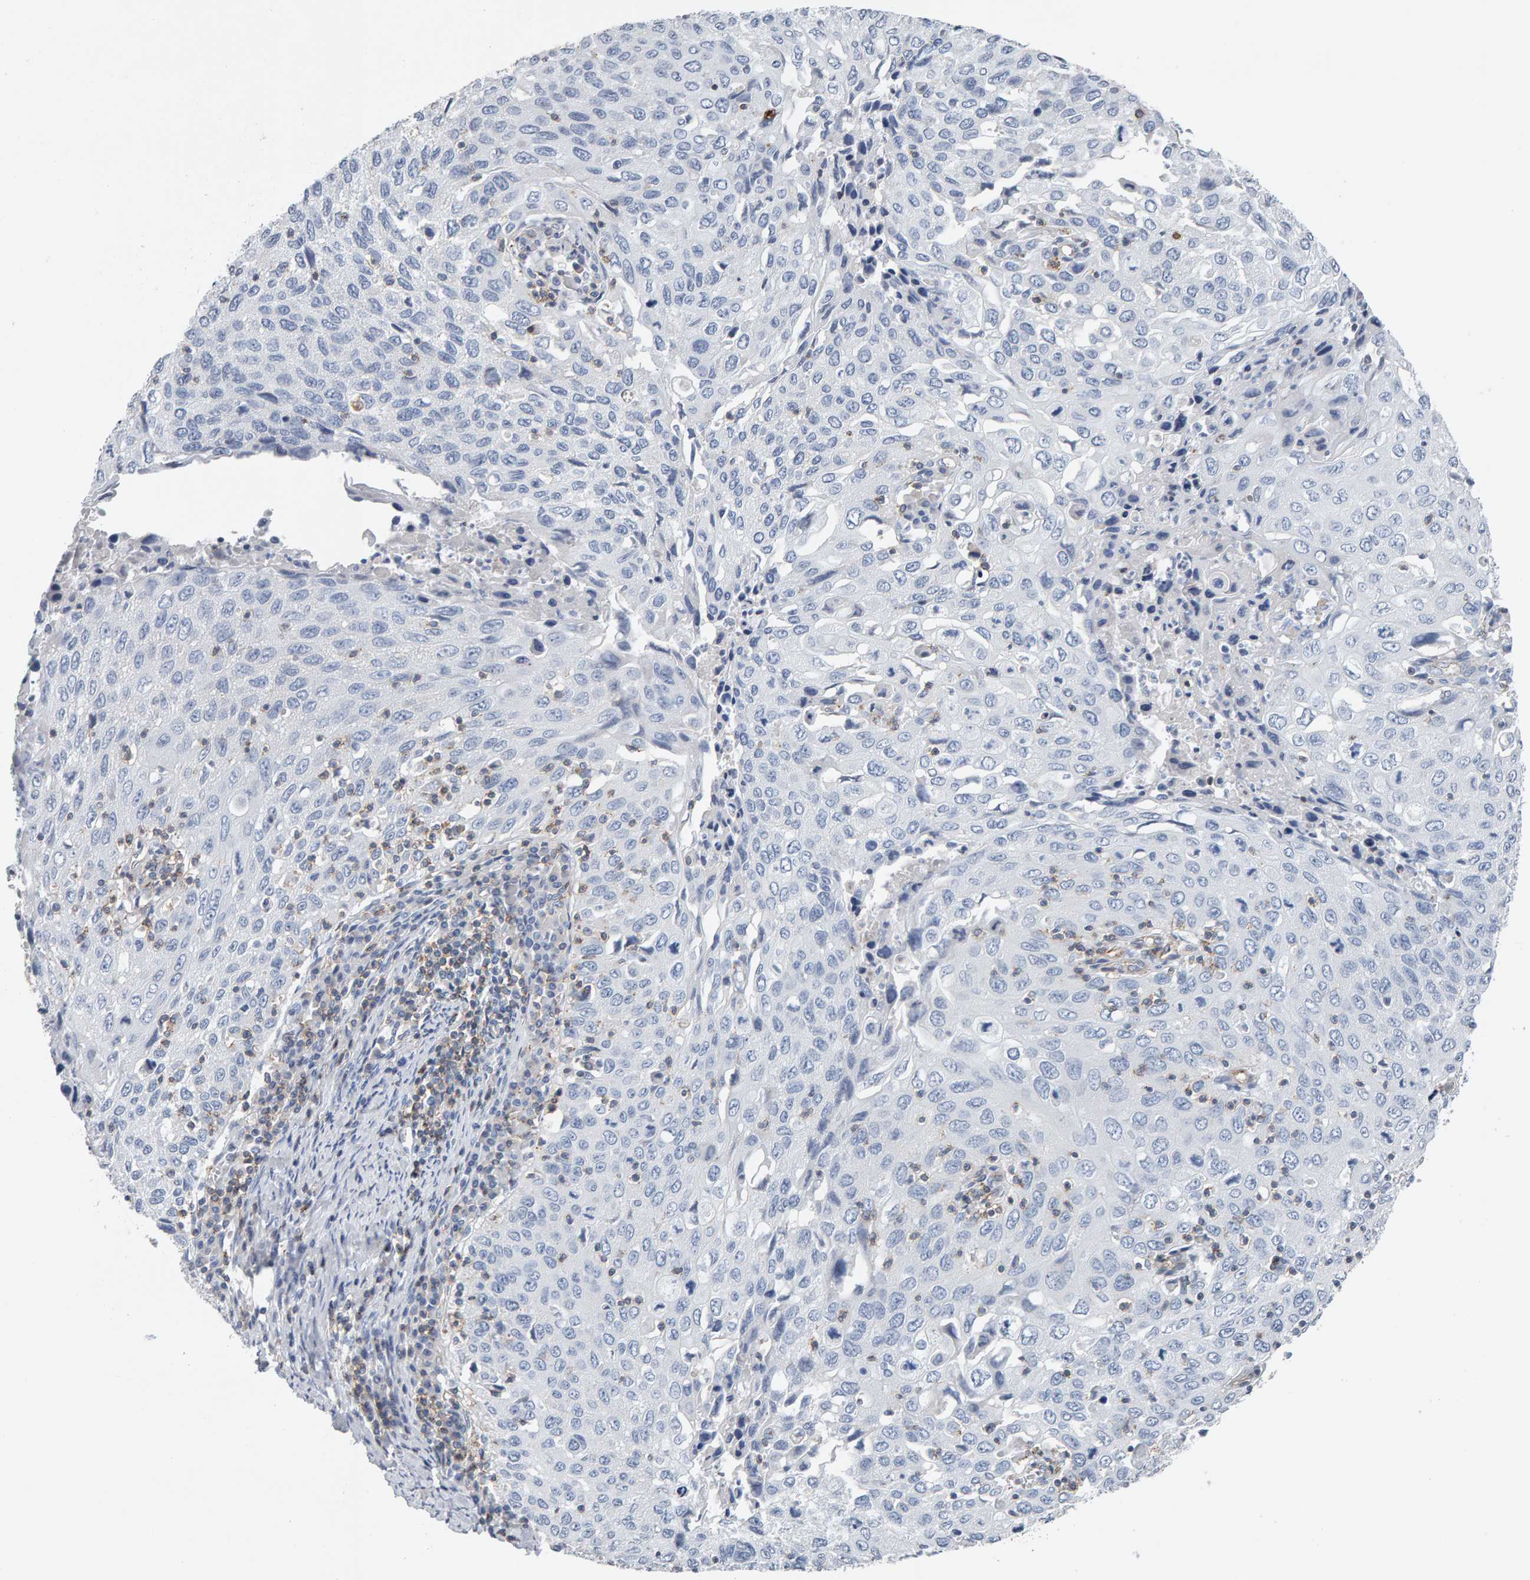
{"staining": {"intensity": "negative", "quantity": "none", "location": "none"}, "tissue": "cervical cancer", "cell_type": "Tumor cells", "image_type": "cancer", "snomed": [{"axis": "morphology", "description": "Squamous cell carcinoma, NOS"}, {"axis": "topography", "description": "Cervix"}], "caption": "This is an immunohistochemistry histopathology image of human squamous cell carcinoma (cervical). There is no positivity in tumor cells.", "gene": "FYN", "patient": {"sex": "female", "age": 53}}